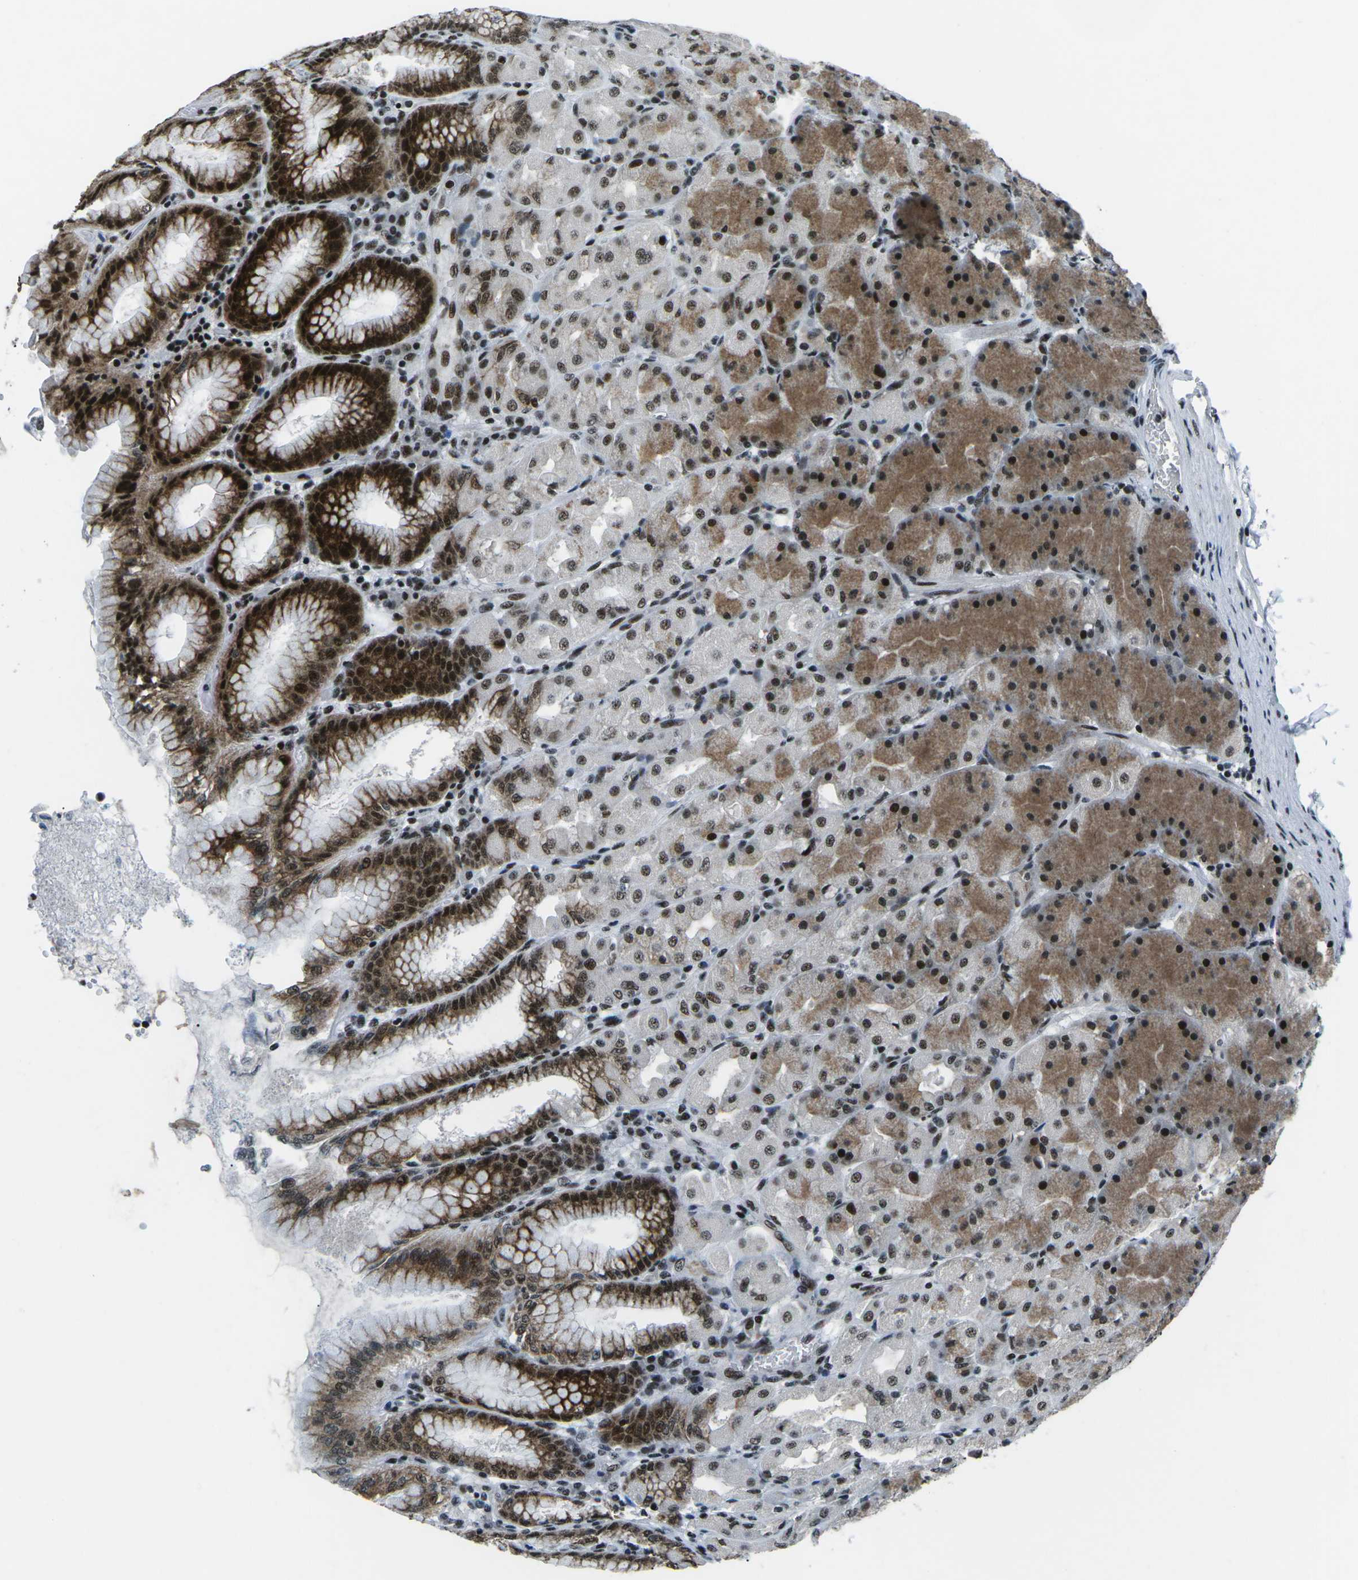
{"staining": {"intensity": "strong", "quantity": ">75%", "location": "cytoplasmic/membranous,nuclear"}, "tissue": "stomach", "cell_type": "Glandular cells", "image_type": "normal", "snomed": [{"axis": "morphology", "description": "Normal tissue, NOS"}, {"axis": "topography", "description": "Stomach, upper"}], "caption": "IHC staining of unremarkable stomach, which shows high levels of strong cytoplasmic/membranous,nuclear positivity in approximately >75% of glandular cells indicating strong cytoplasmic/membranous,nuclear protein expression. The staining was performed using DAB (brown) for protein detection and nuclei were counterstained in hematoxylin (blue).", "gene": "RBL2", "patient": {"sex": "female", "age": 56}}